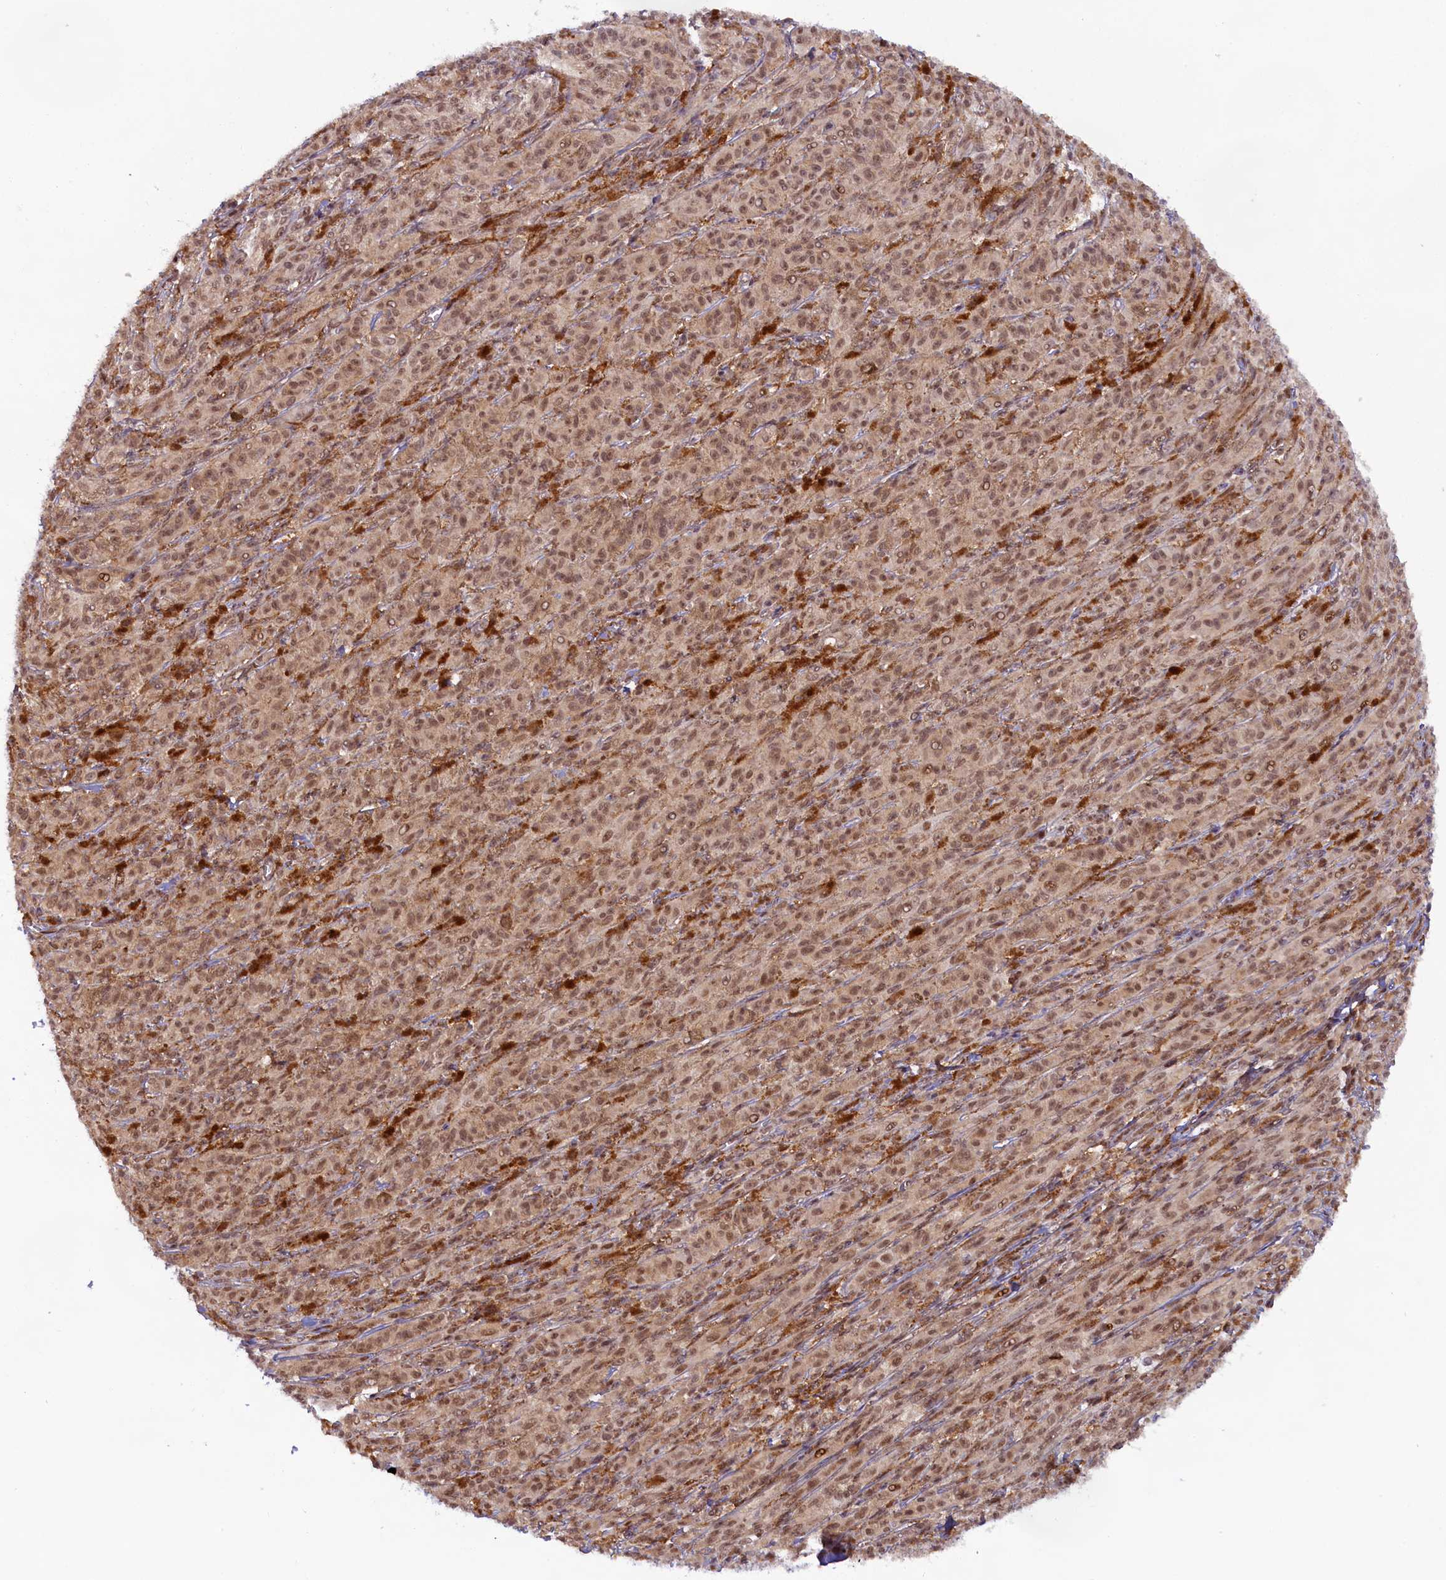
{"staining": {"intensity": "moderate", "quantity": ">75%", "location": "nuclear"}, "tissue": "melanoma", "cell_type": "Tumor cells", "image_type": "cancer", "snomed": [{"axis": "morphology", "description": "Malignant melanoma, NOS"}, {"axis": "topography", "description": "Skin"}], "caption": "Melanoma stained with IHC exhibits moderate nuclear staining in approximately >75% of tumor cells.", "gene": "FCHO1", "patient": {"sex": "female", "age": 52}}